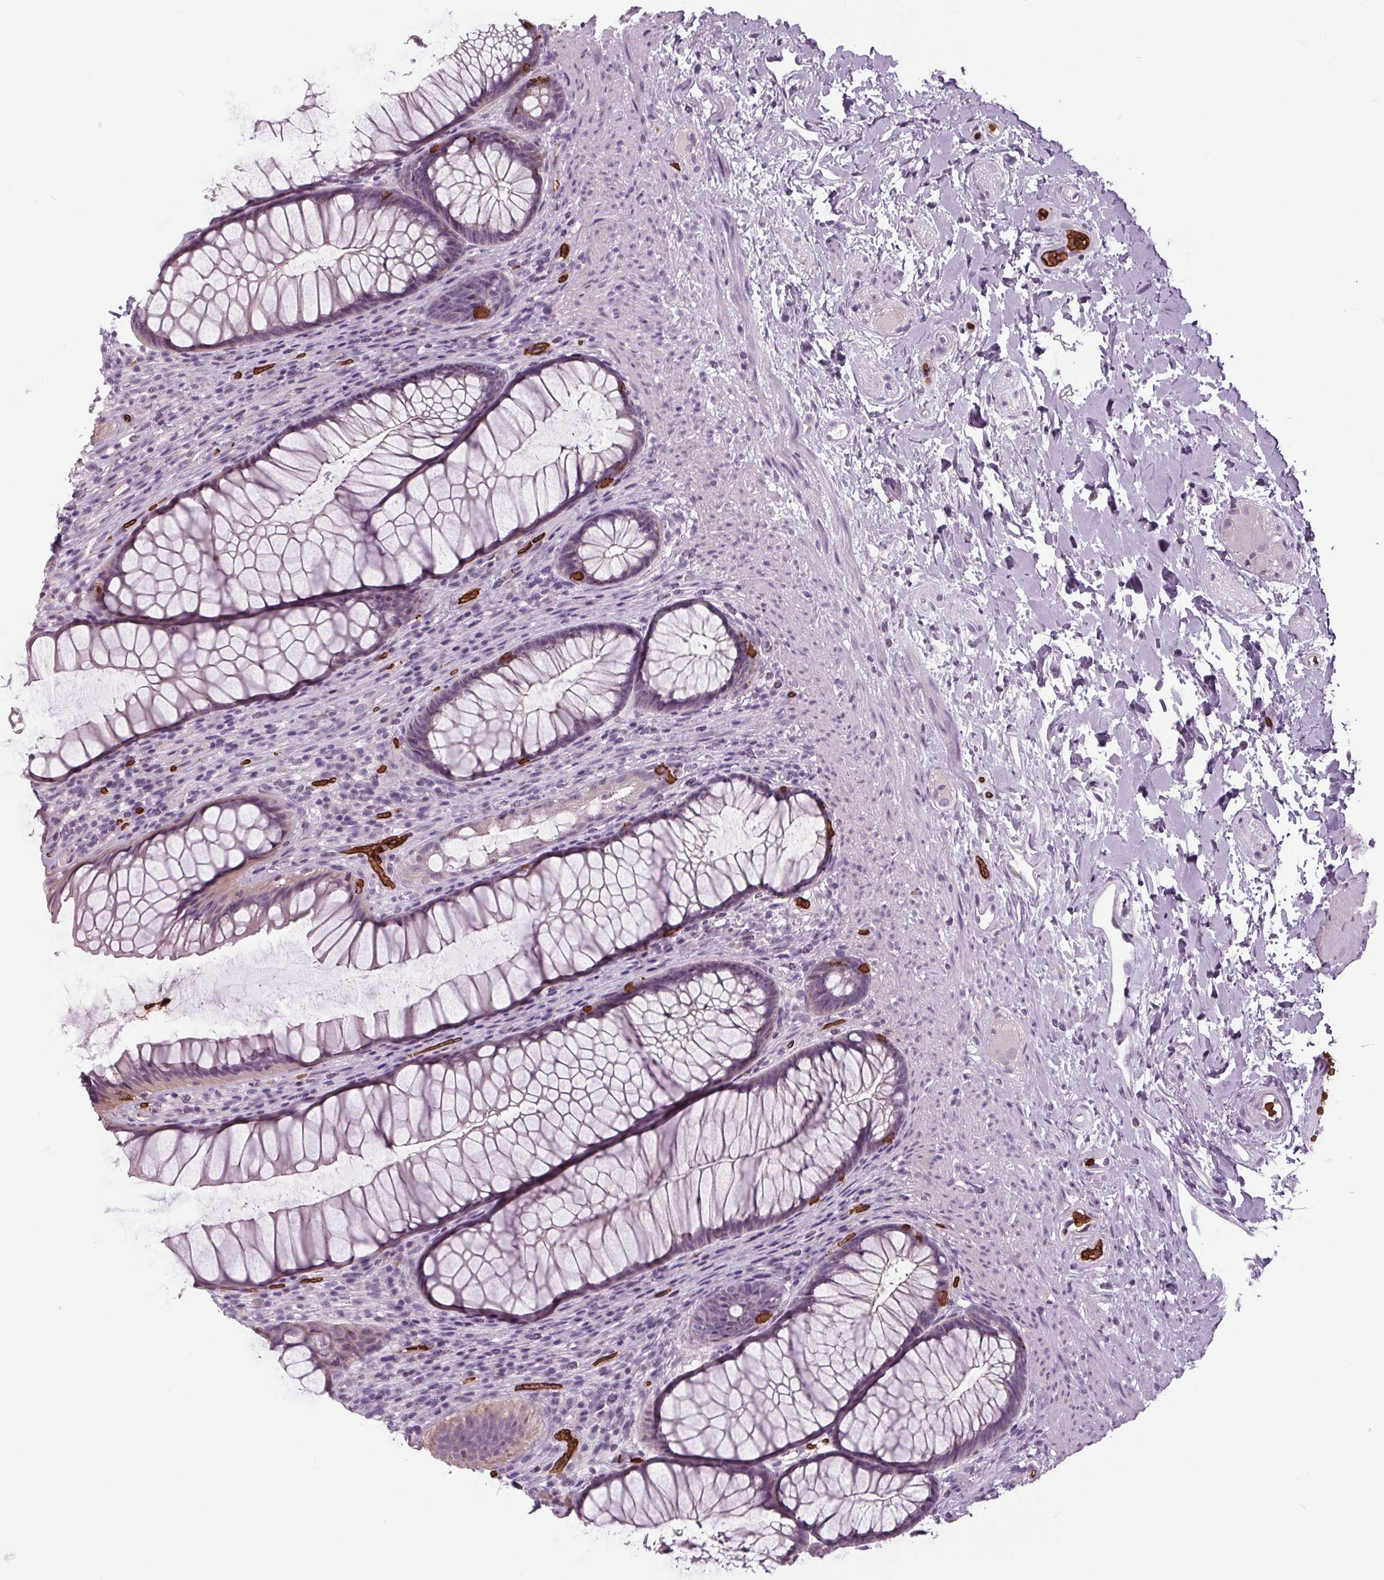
{"staining": {"intensity": "negative", "quantity": "none", "location": "none"}, "tissue": "rectum", "cell_type": "Glandular cells", "image_type": "normal", "snomed": [{"axis": "morphology", "description": "Normal tissue, NOS"}, {"axis": "topography", "description": "Smooth muscle"}, {"axis": "topography", "description": "Rectum"}], "caption": "Immunohistochemistry (IHC) of unremarkable human rectum exhibits no positivity in glandular cells. (DAB (3,3'-diaminobenzidine) IHC with hematoxylin counter stain).", "gene": "SLC4A1", "patient": {"sex": "male", "age": 53}}